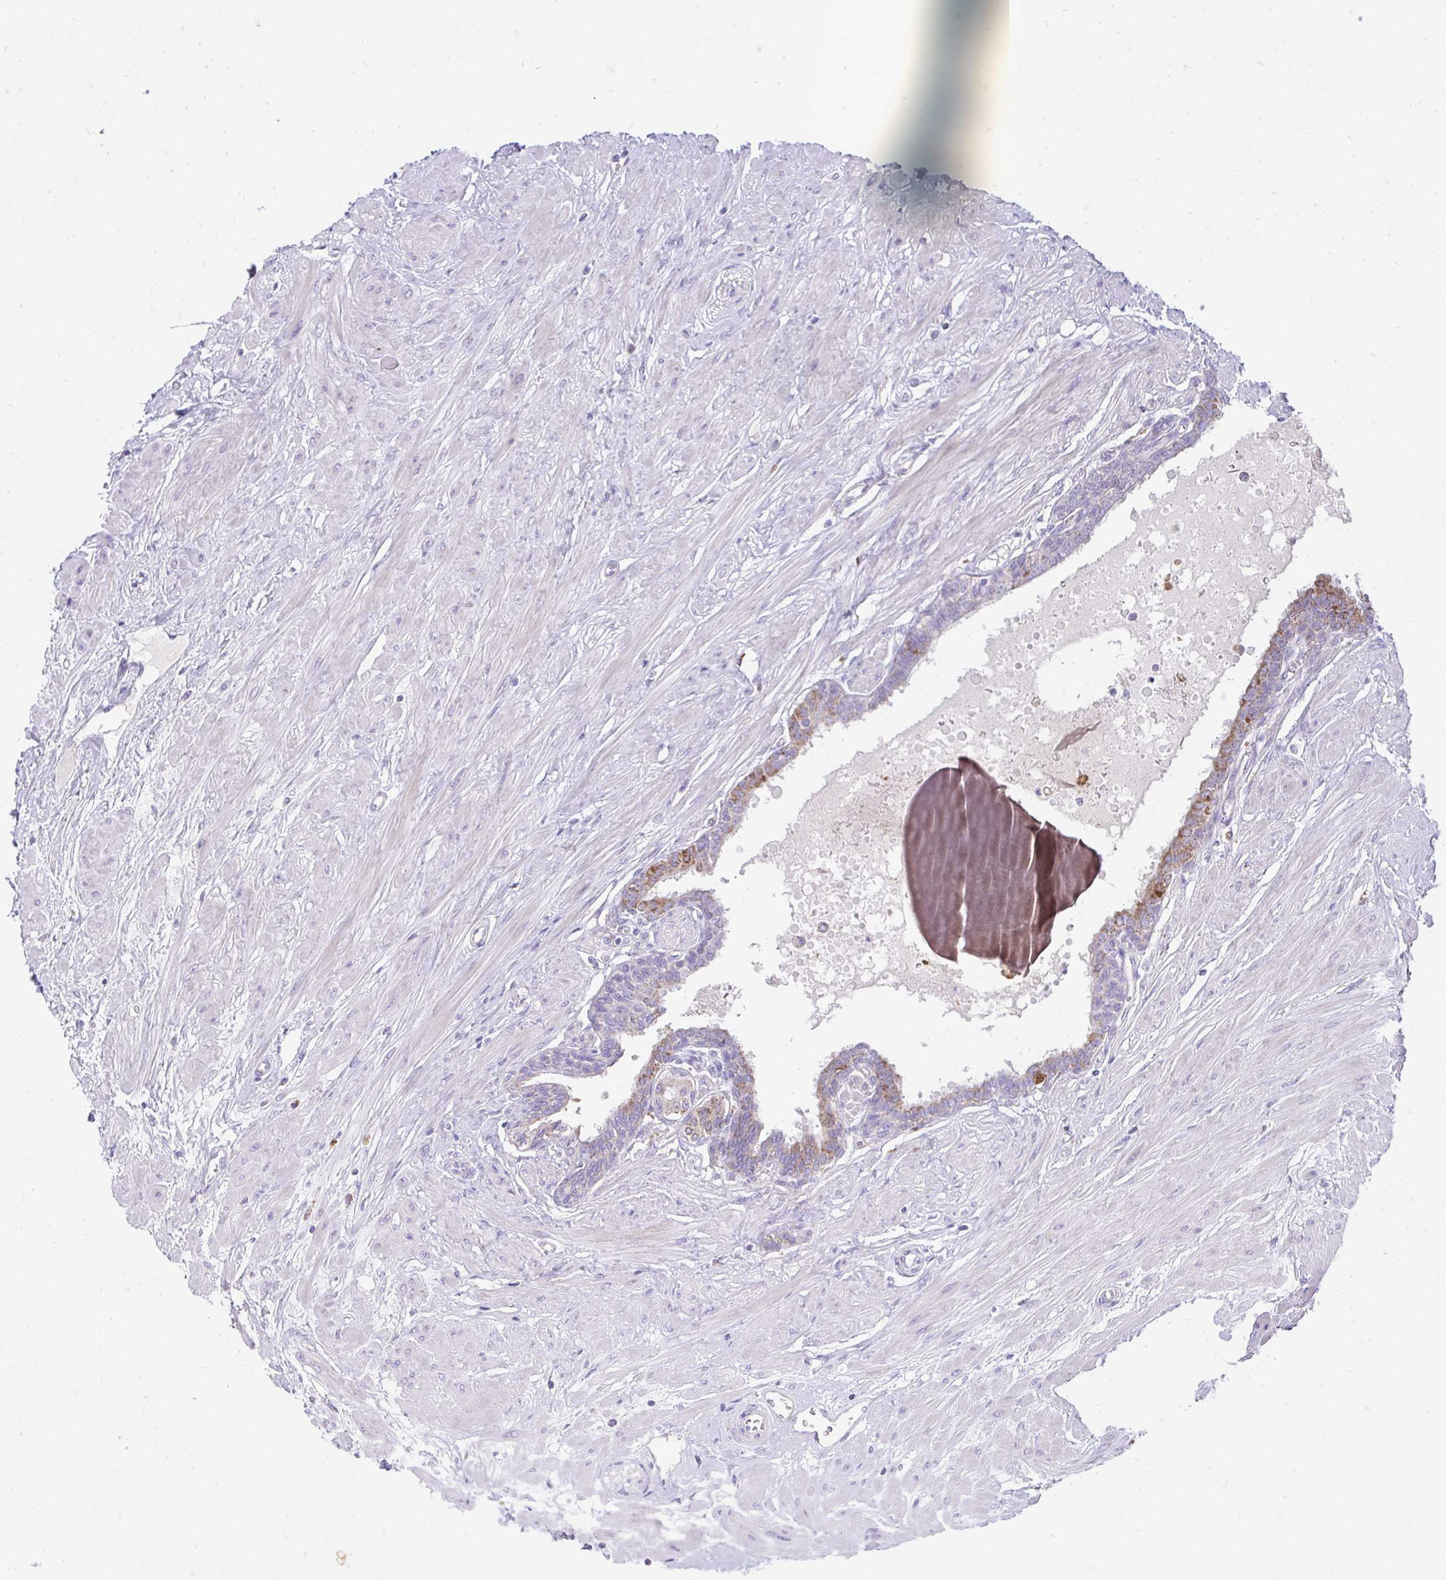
{"staining": {"intensity": "moderate", "quantity": "25%-75%", "location": "cytoplasmic/membranous"}, "tissue": "seminal vesicle", "cell_type": "Glandular cells", "image_type": "normal", "snomed": [{"axis": "morphology", "description": "Normal tissue, NOS"}, {"axis": "topography", "description": "Prostate"}, {"axis": "topography", "description": "Seminal veicle"}], "caption": "This photomicrograph exhibits immunohistochemistry (IHC) staining of unremarkable seminal vesicle, with medium moderate cytoplasmic/membranous positivity in about 25%-75% of glandular cells.", "gene": "PRRG3", "patient": {"sex": "male", "age": 60}}